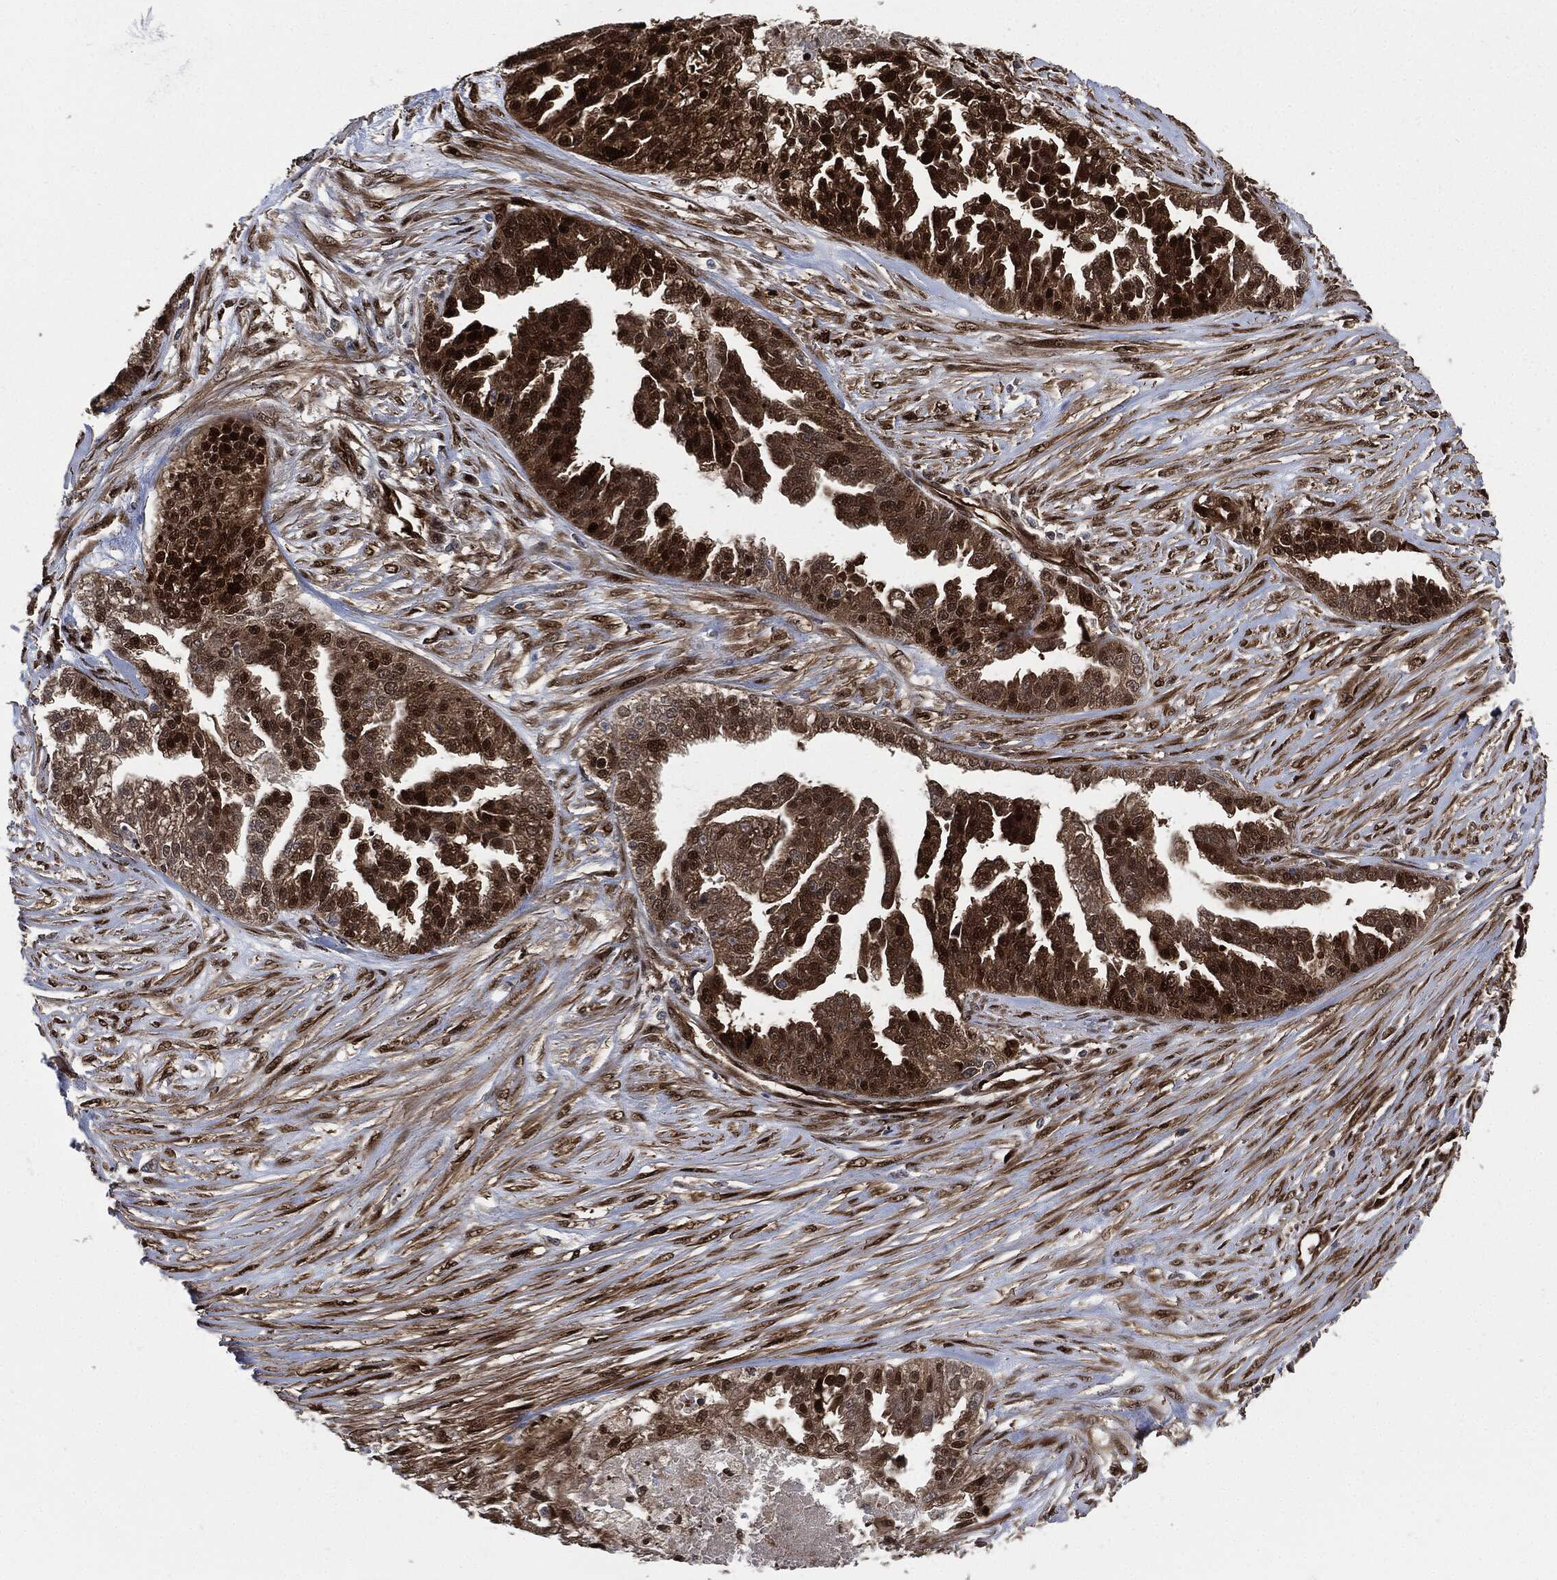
{"staining": {"intensity": "strong", "quantity": "25%-75%", "location": "cytoplasmic/membranous,nuclear"}, "tissue": "ovarian cancer", "cell_type": "Tumor cells", "image_type": "cancer", "snomed": [{"axis": "morphology", "description": "Cystadenocarcinoma, serous, NOS"}, {"axis": "topography", "description": "Ovary"}], "caption": "Immunohistochemistry (IHC) (DAB) staining of ovarian cancer exhibits strong cytoplasmic/membranous and nuclear protein positivity in about 25%-75% of tumor cells.", "gene": "DCTN1", "patient": {"sex": "female", "age": 58}}